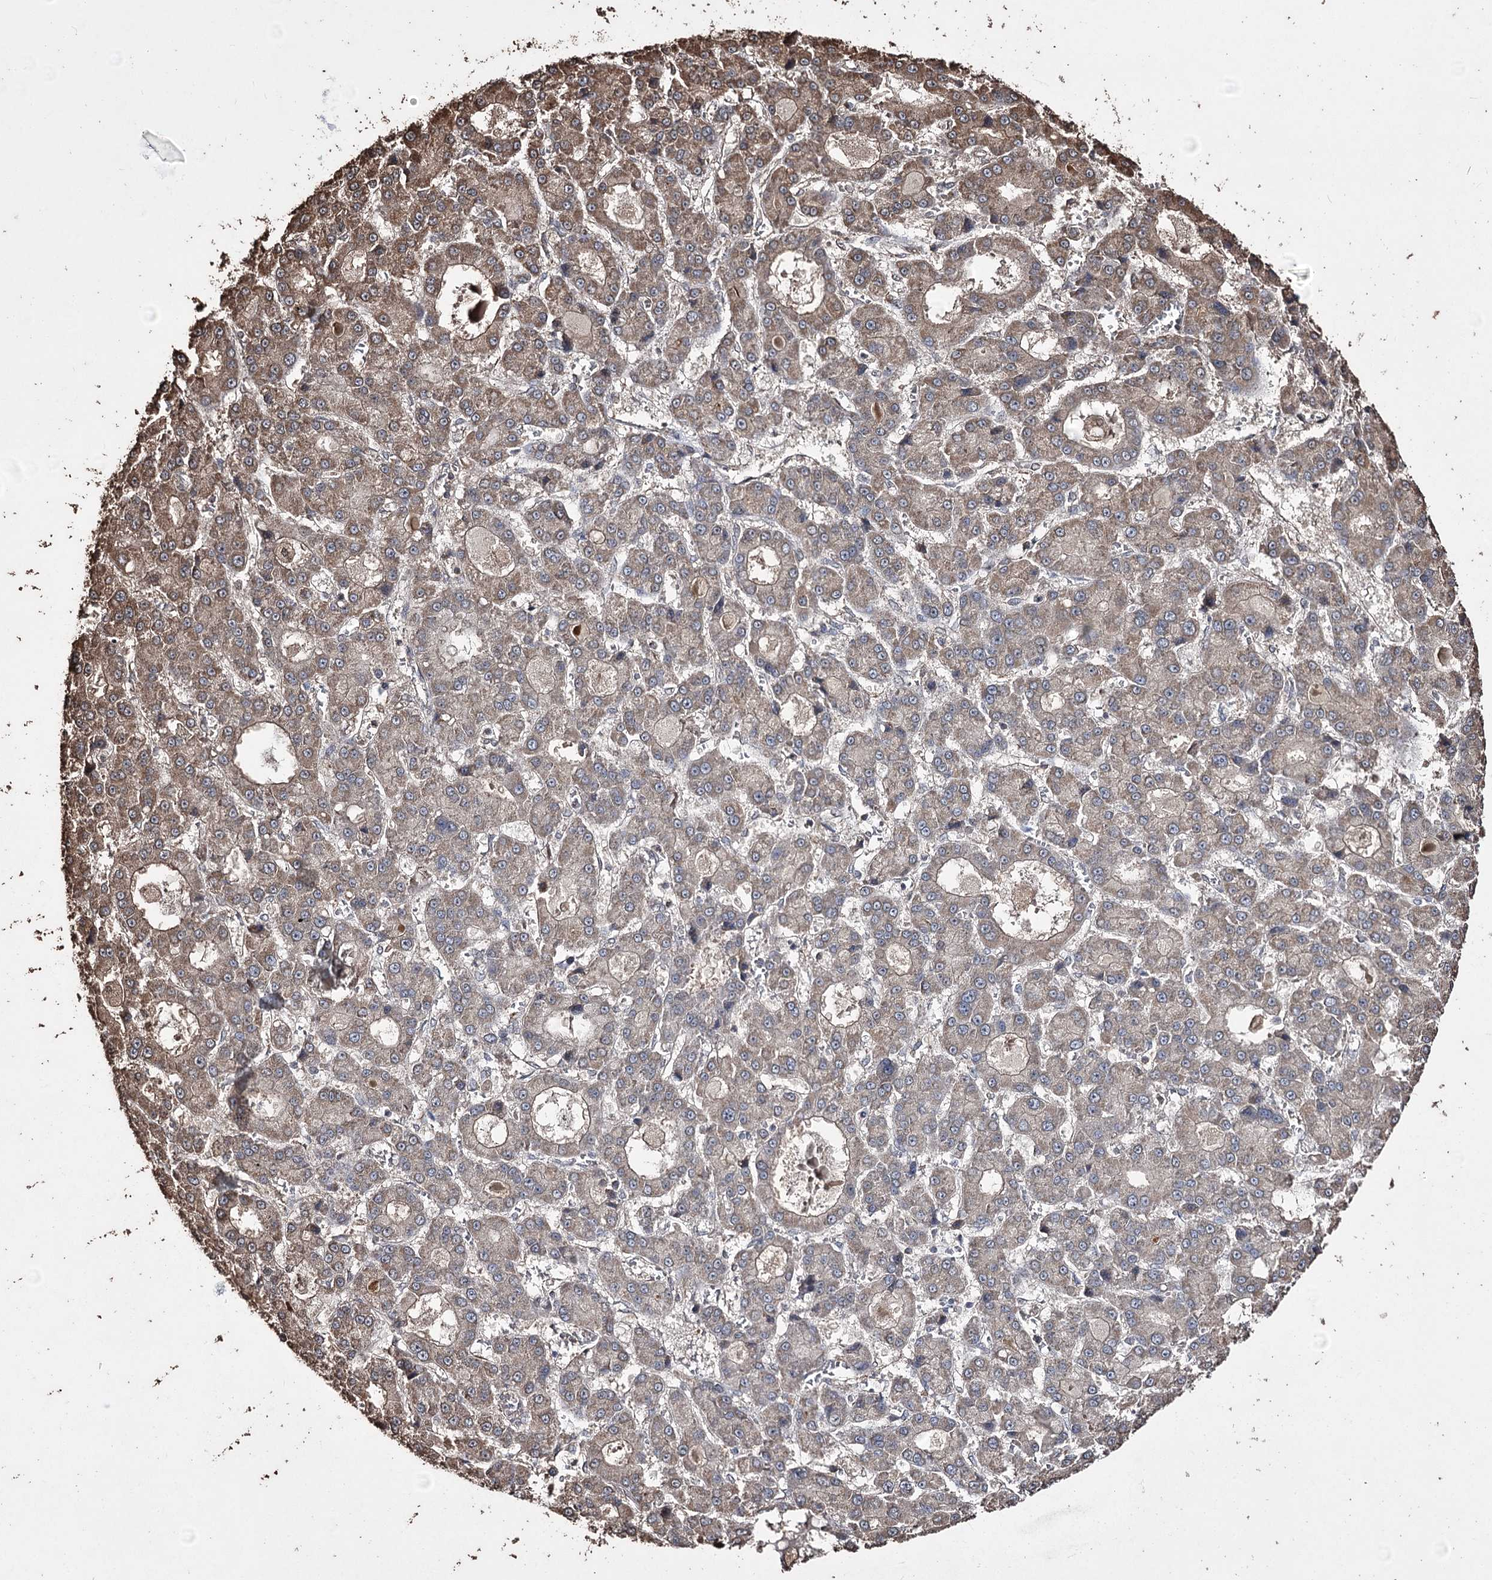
{"staining": {"intensity": "weak", "quantity": "25%-75%", "location": "cytoplasmic/membranous"}, "tissue": "liver cancer", "cell_type": "Tumor cells", "image_type": "cancer", "snomed": [{"axis": "morphology", "description": "Carcinoma, Hepatocellular, NOS"}, {"axis": "topography", "description": "Liver"}], "caption": "Immunohistochemical staining of human liver cancer reveals weak cytoplasmic/membranous protein staining in about 25%-75% of tumor cells.", "gene": "ZNF662", "patient": {"sex": "male", "age": 70}}